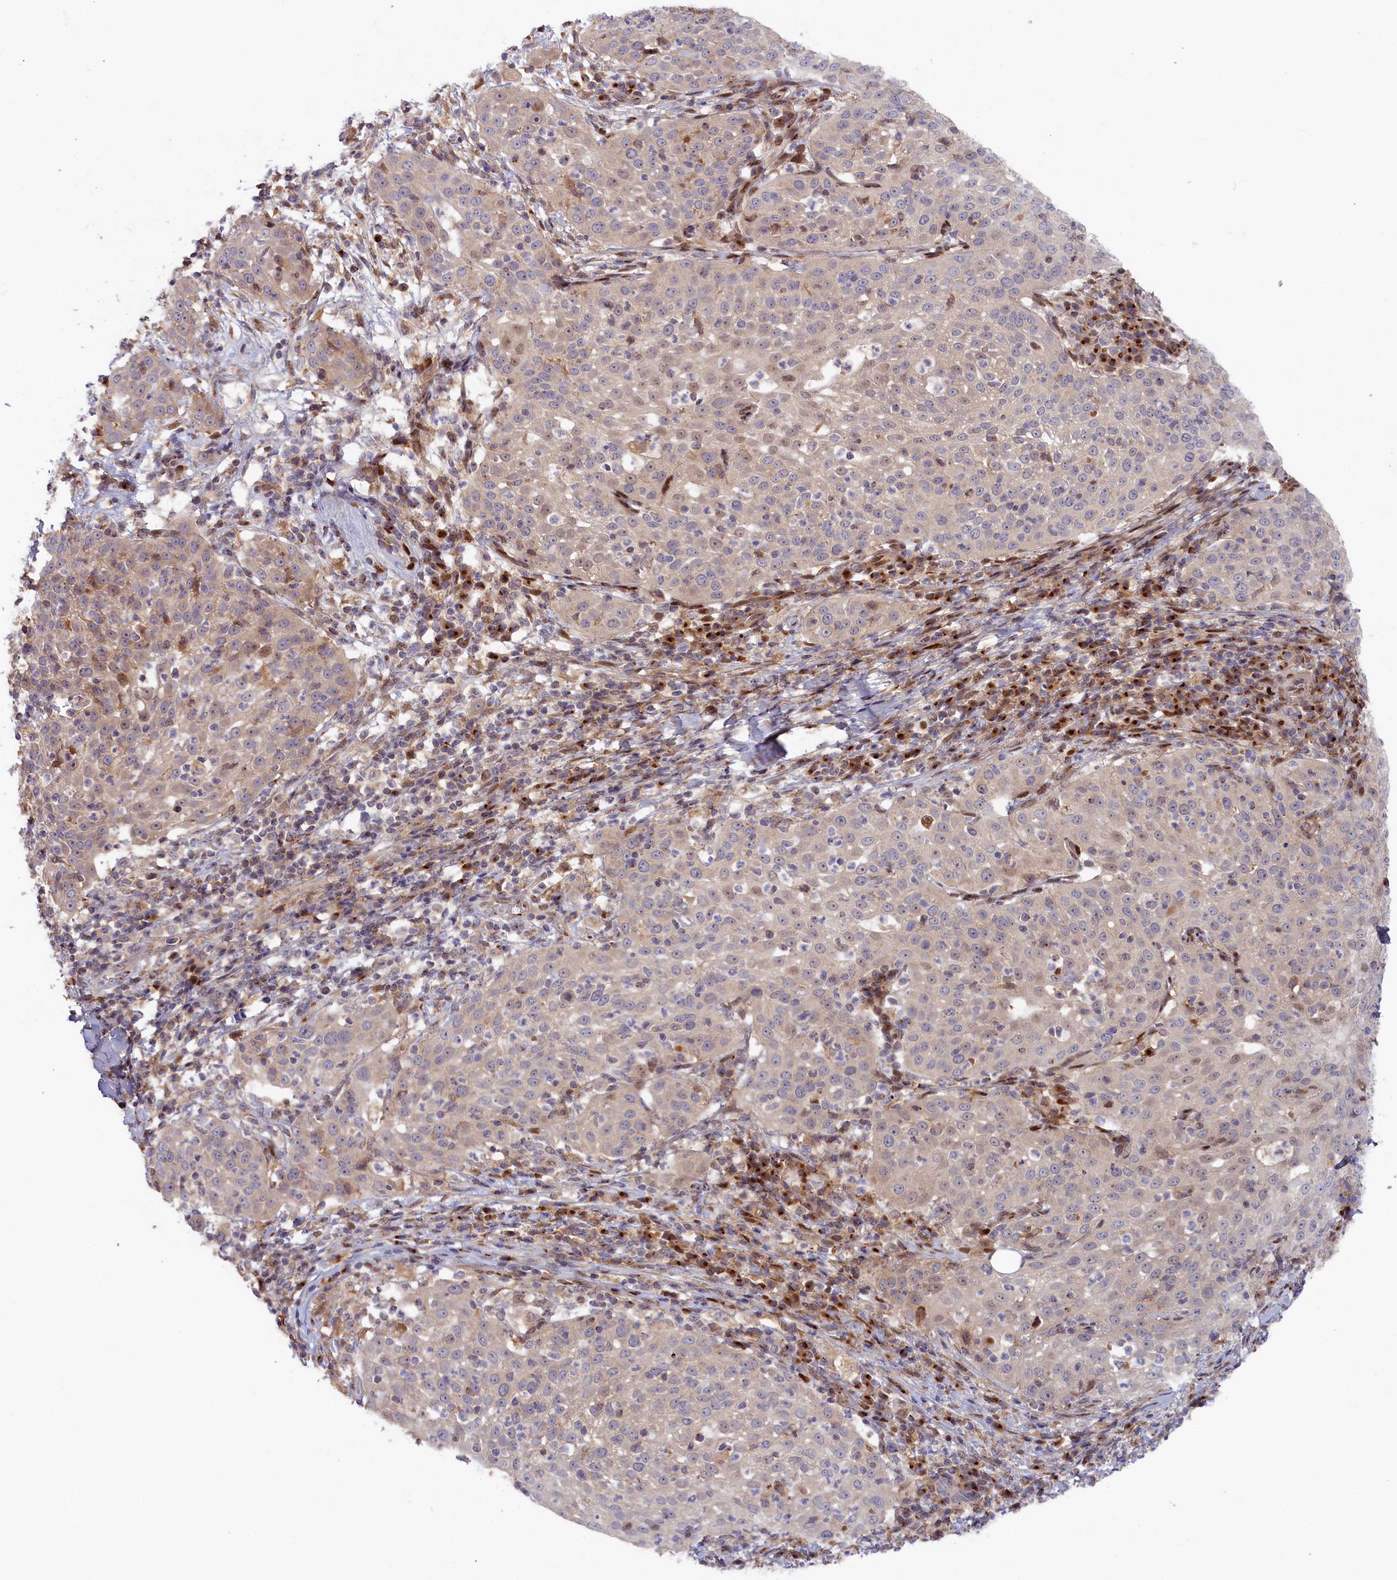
{"staining": {"intensity": "weak", "quantity": "<25%", "location": "nuclear"}, "tissue": "cervical cancer", "cell_type": "Tumor cells", "image_type": "cancer", "snomed": [{"axis": "morphology", "description": "Squamous cell carcinoma, NOS"}, {"axis": "topography", "description": "Cervix"}], "caption": "Squamous cell carcinoma (cervical) was stained to show a protein in brown. There is no significant positivity in tumor cells.", "gene": "CHST12", "patient": {"sex": "female", "age": 57}}